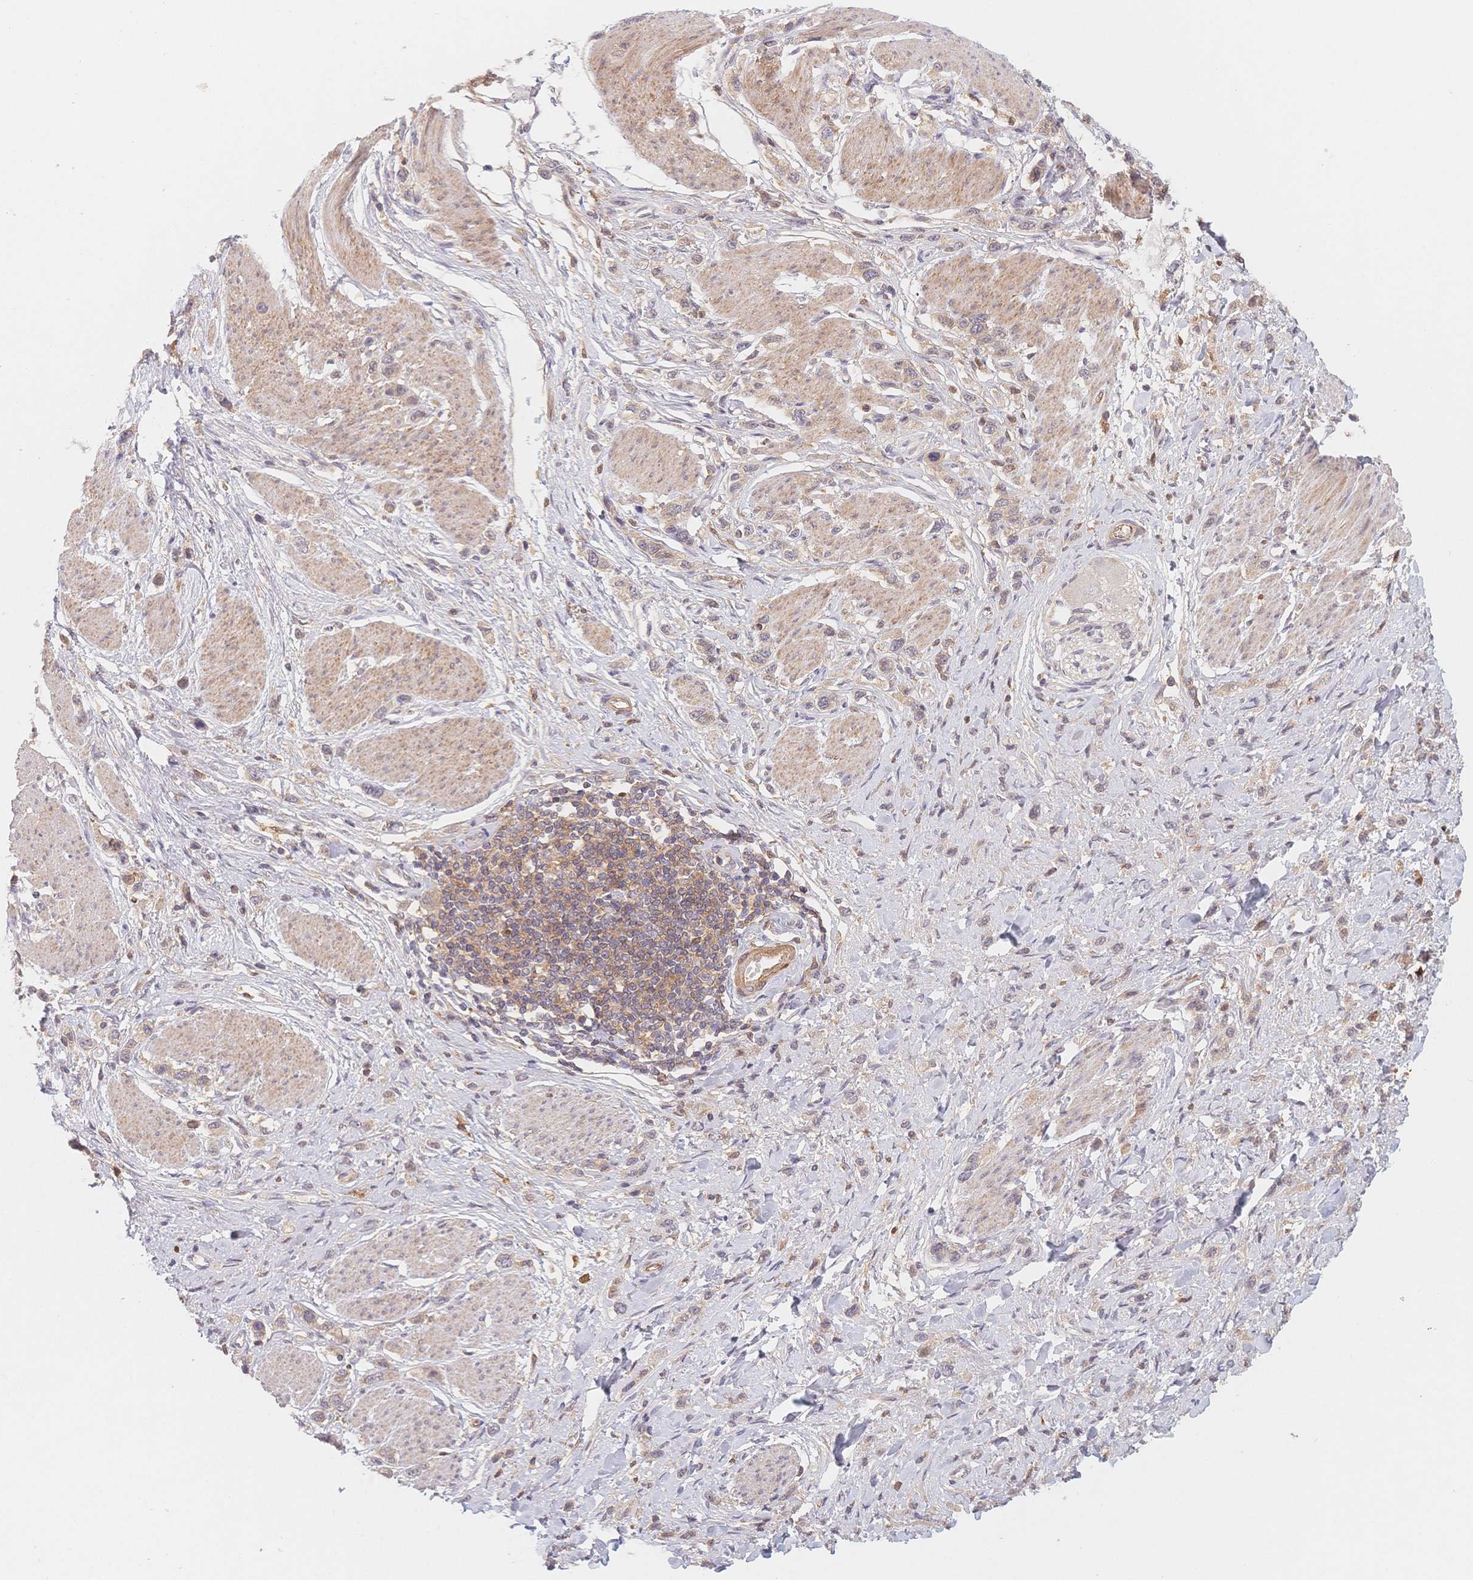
{"staining": {"intensity": "weak", "quantity": "25%-75%", "location": "cytoplasmic/membranous"}, "tissue": "stomach cancer", "cell_type": "Tumor cells", "image_type": "cancer", "snomed": [{"axis": "morphology", "description": "Adenocarcinoma, NOS"}, {"axis": "topography", "description": "Stomach"}], "caption": "Approximately 25%-75% of tumor cells in human stomach adenocarcinoma reveal weak cytoplasmic/membranous protein staining as visualized by brown immunohistochemical staining.", "gene": "C12orf75", "patient": {"sex": "female", "age": 65}}